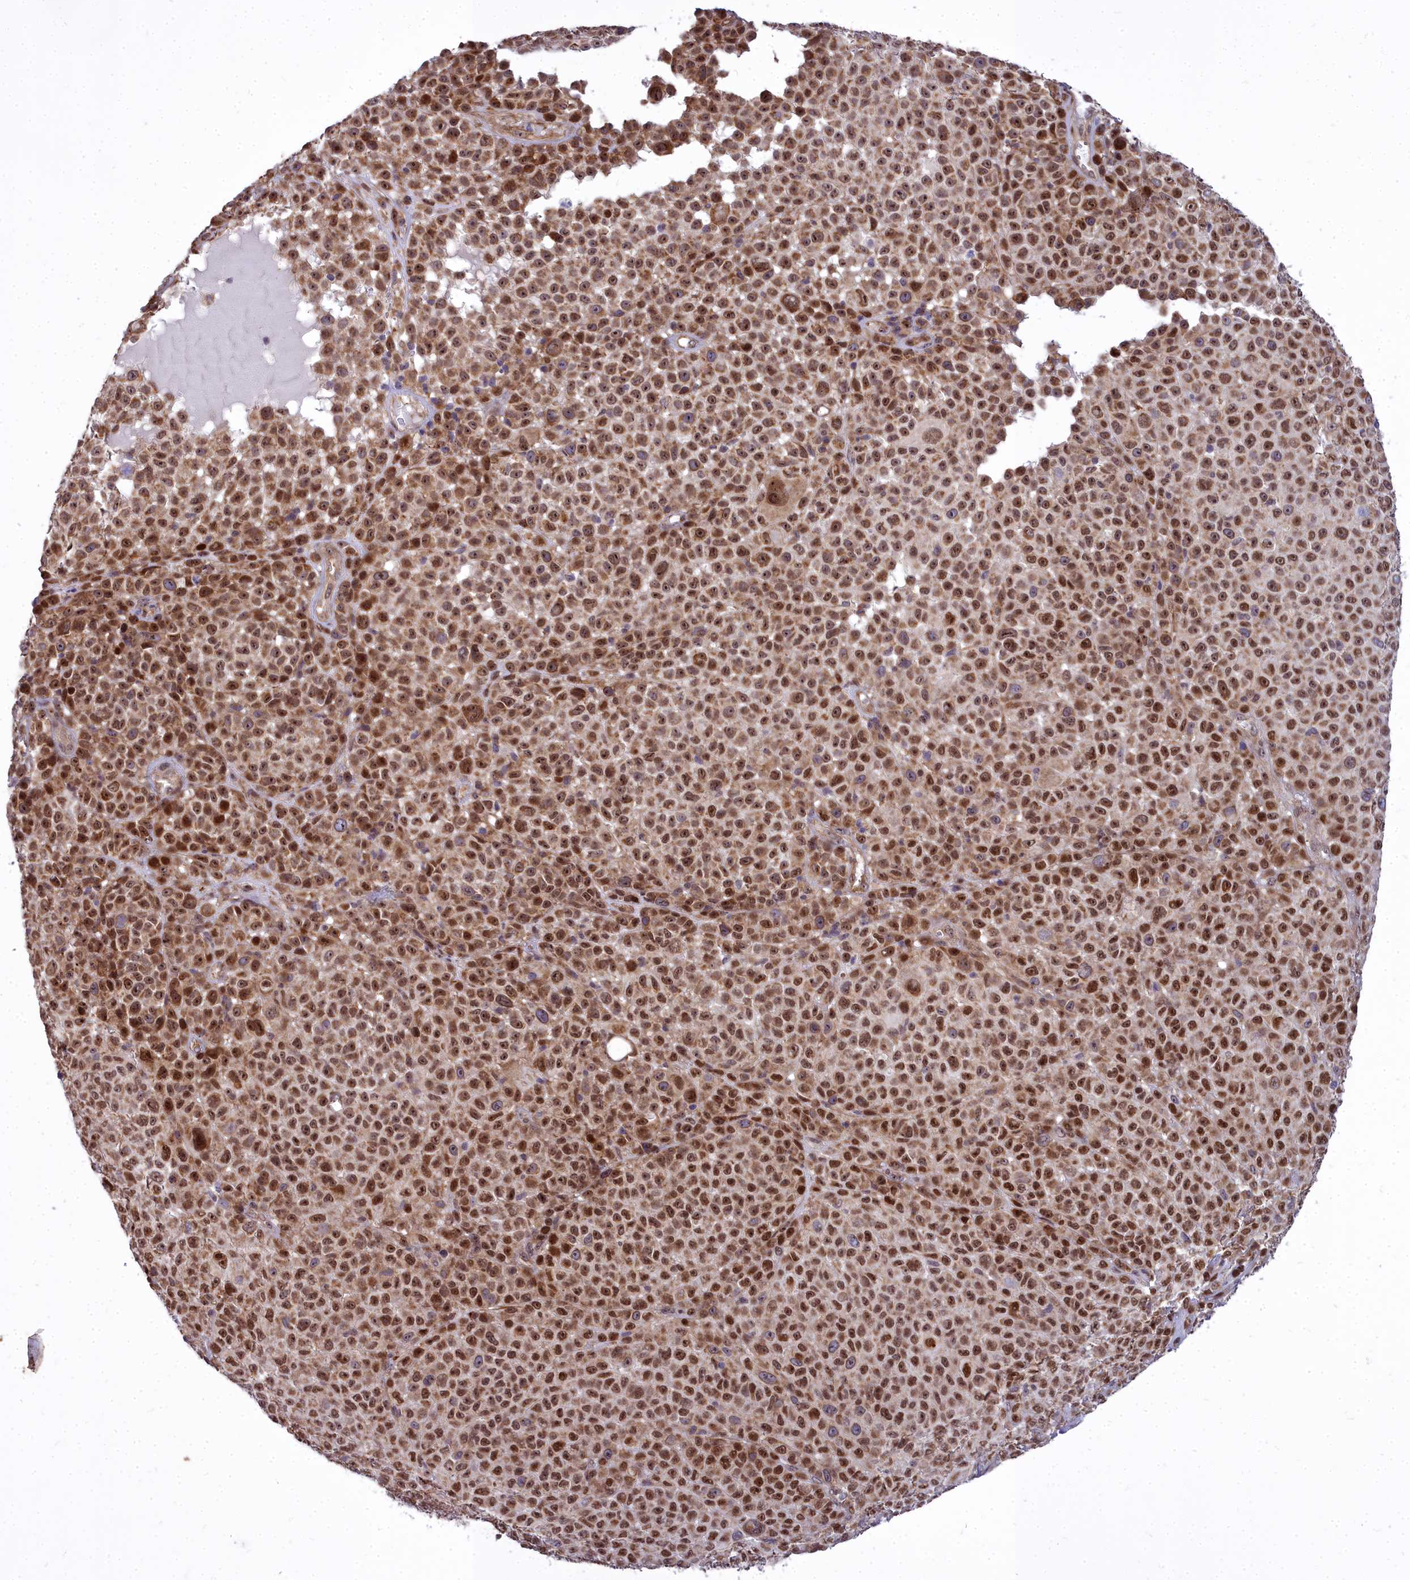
{"staining": {"intensity": "moderate", "quantity": ">75%", "location": "nuclear"}, "tissue": "melanoma", "cell_type": "Tumor cells", "image_type": "cancer", "snomed": [{"axis": "morphology", "description": "Malignant melanoma, NOS"}, {"axis": "topography", "description": "Skin"}], "caption": "Immunohistochemistry of human melanoma displays medium levels of moderate nuclear staining in about >75% of tumor cells.", "gene": "ABCB8", "patient": {"sex": "female", "age": 94}}